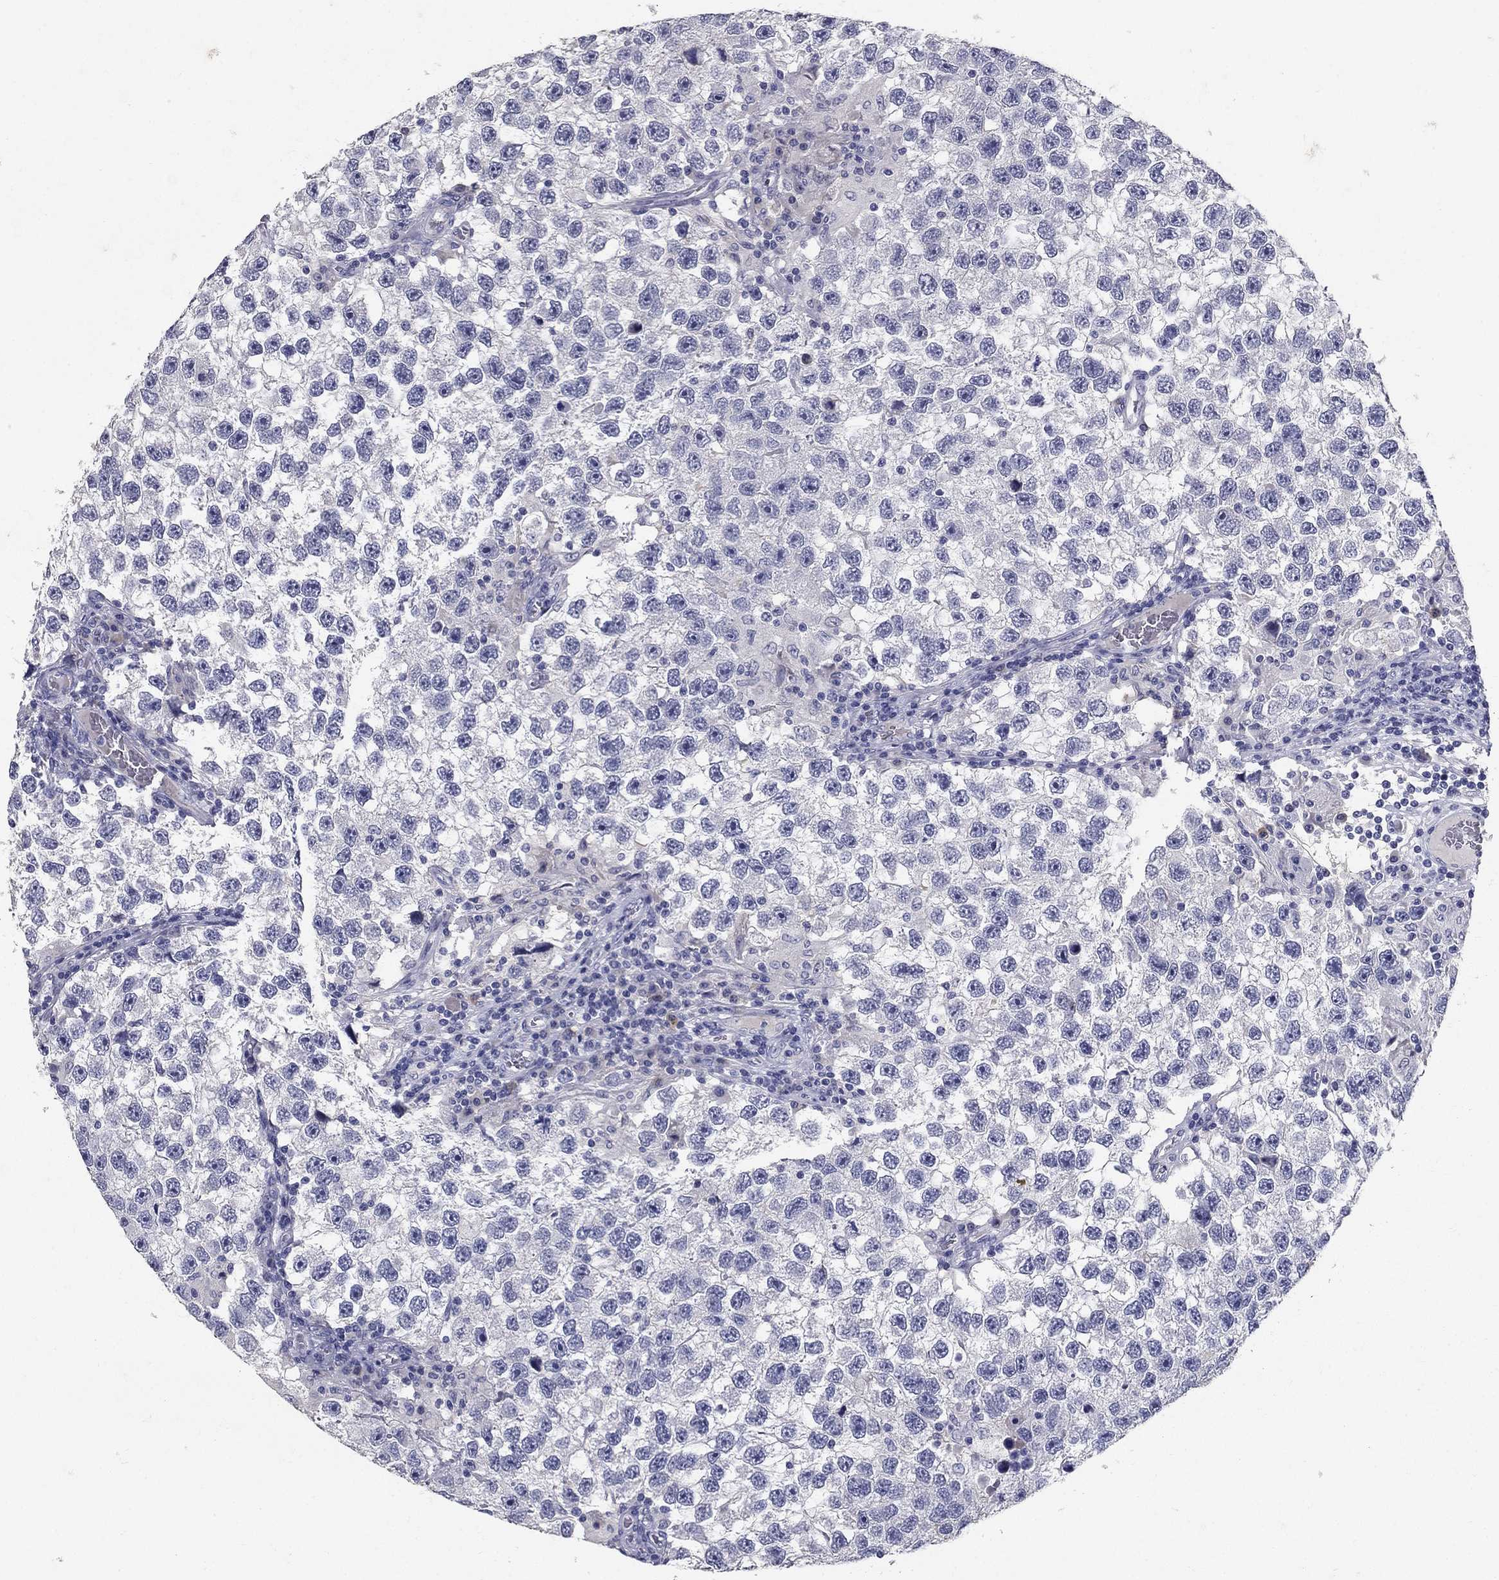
{"staining": {"intensity": "negative", "quantity": "none", "location": "none"}, "tissue": "testis cancer", "cell_type": "Tumor cells", "image_type": "cancer", "snomed": [{"axis": "morphology", "description": "Seminoma, NOS"}, {"axis": "topography", "description": "Testis"}], "caption": "Tumor cells show no significant expression in testis cancer (seminoma). (Brightfield microscopy of DAB immunohistochemistry (IHC) at high magnification).", "gene": "POMC", "patient": {"sex": "male", "age": 26}}